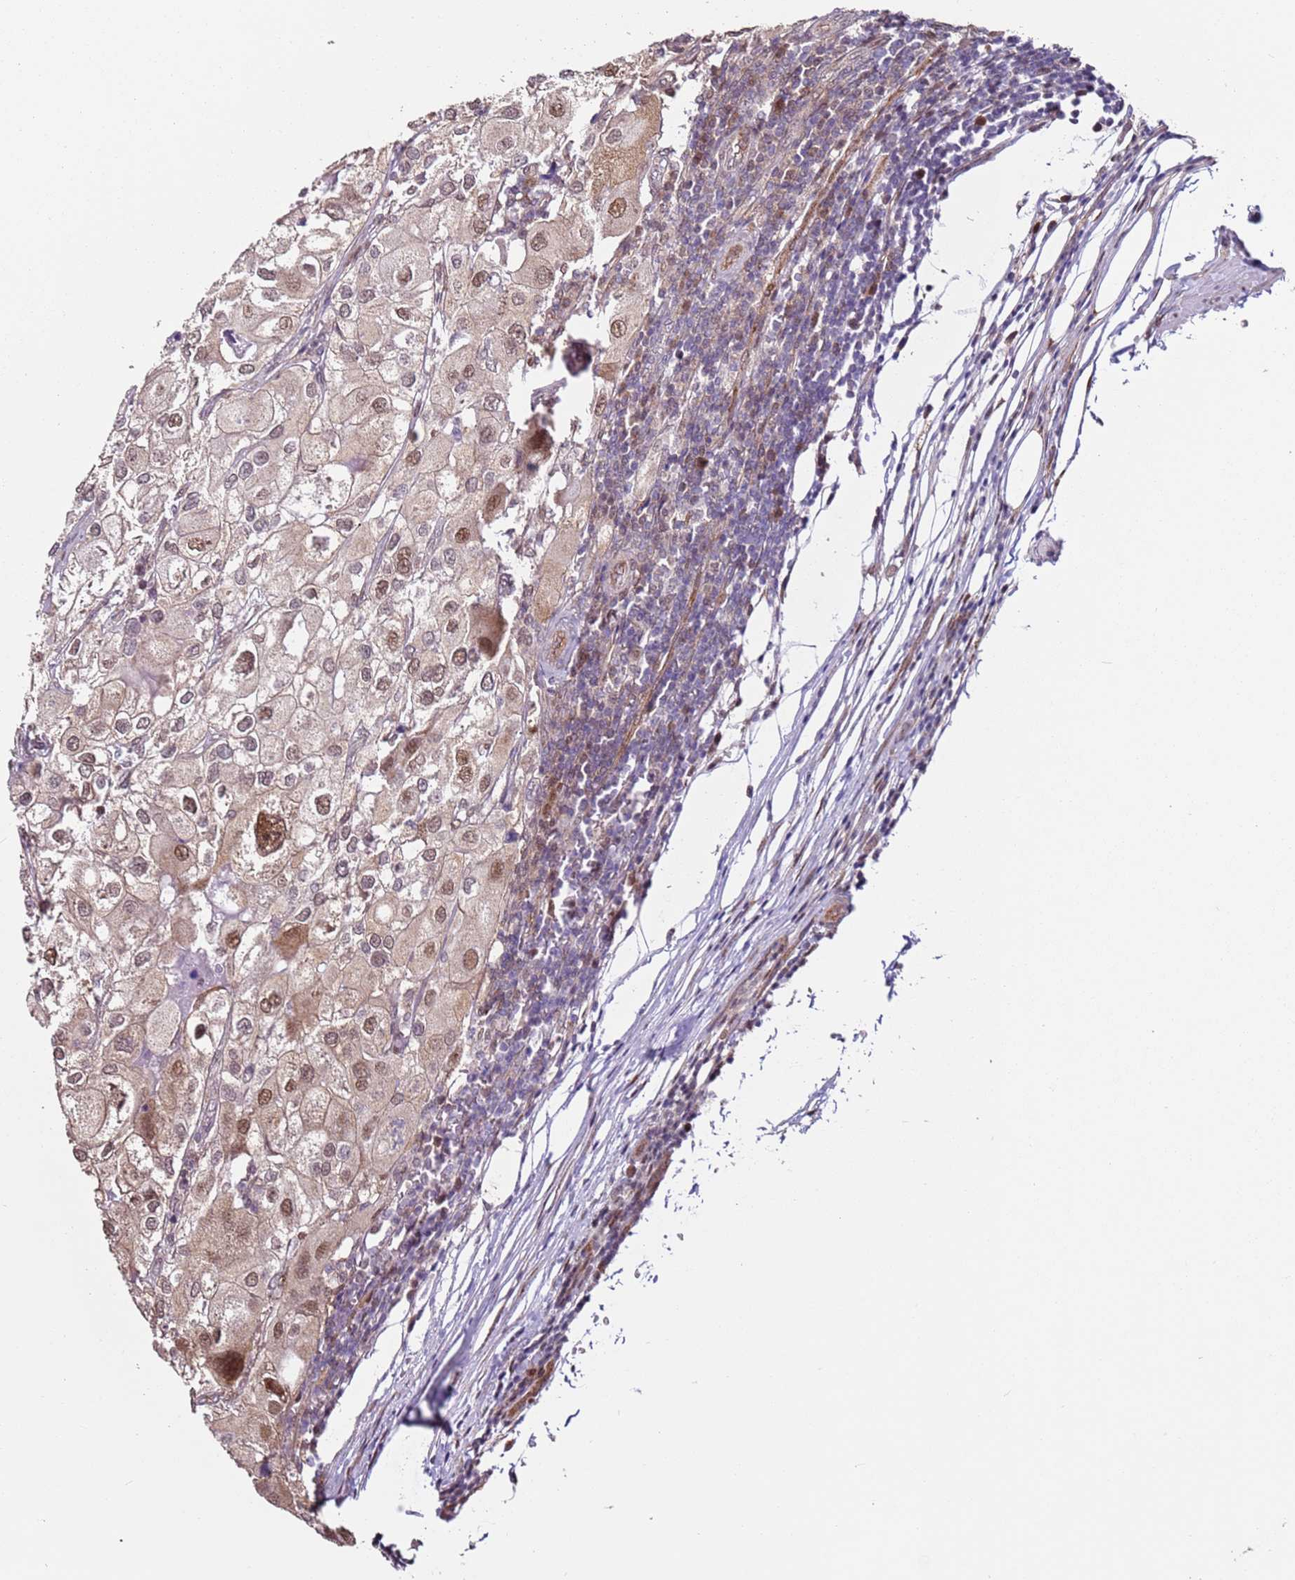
{"staining": {"intensity": "moderate", "quantity": "25%-75%", "location": "nuclear"}, "tissue": "urothelial cancer", "cell_type": "Tumor cells", "image_type": "cancer", "snomed": [{"axis": "morphology", "description": "Urothelial carcinoma, High grade"}, {"axis": "topography", "description": "Urinary bladder"}], "caption": "Urothelial cancer was stained to show a protein in brown. There is medium levels of moderate nuclear expression in about 25%-75% of tumor cells.", "gene": "PSMD4", "patient": {"sex": "male", "age": 64}}